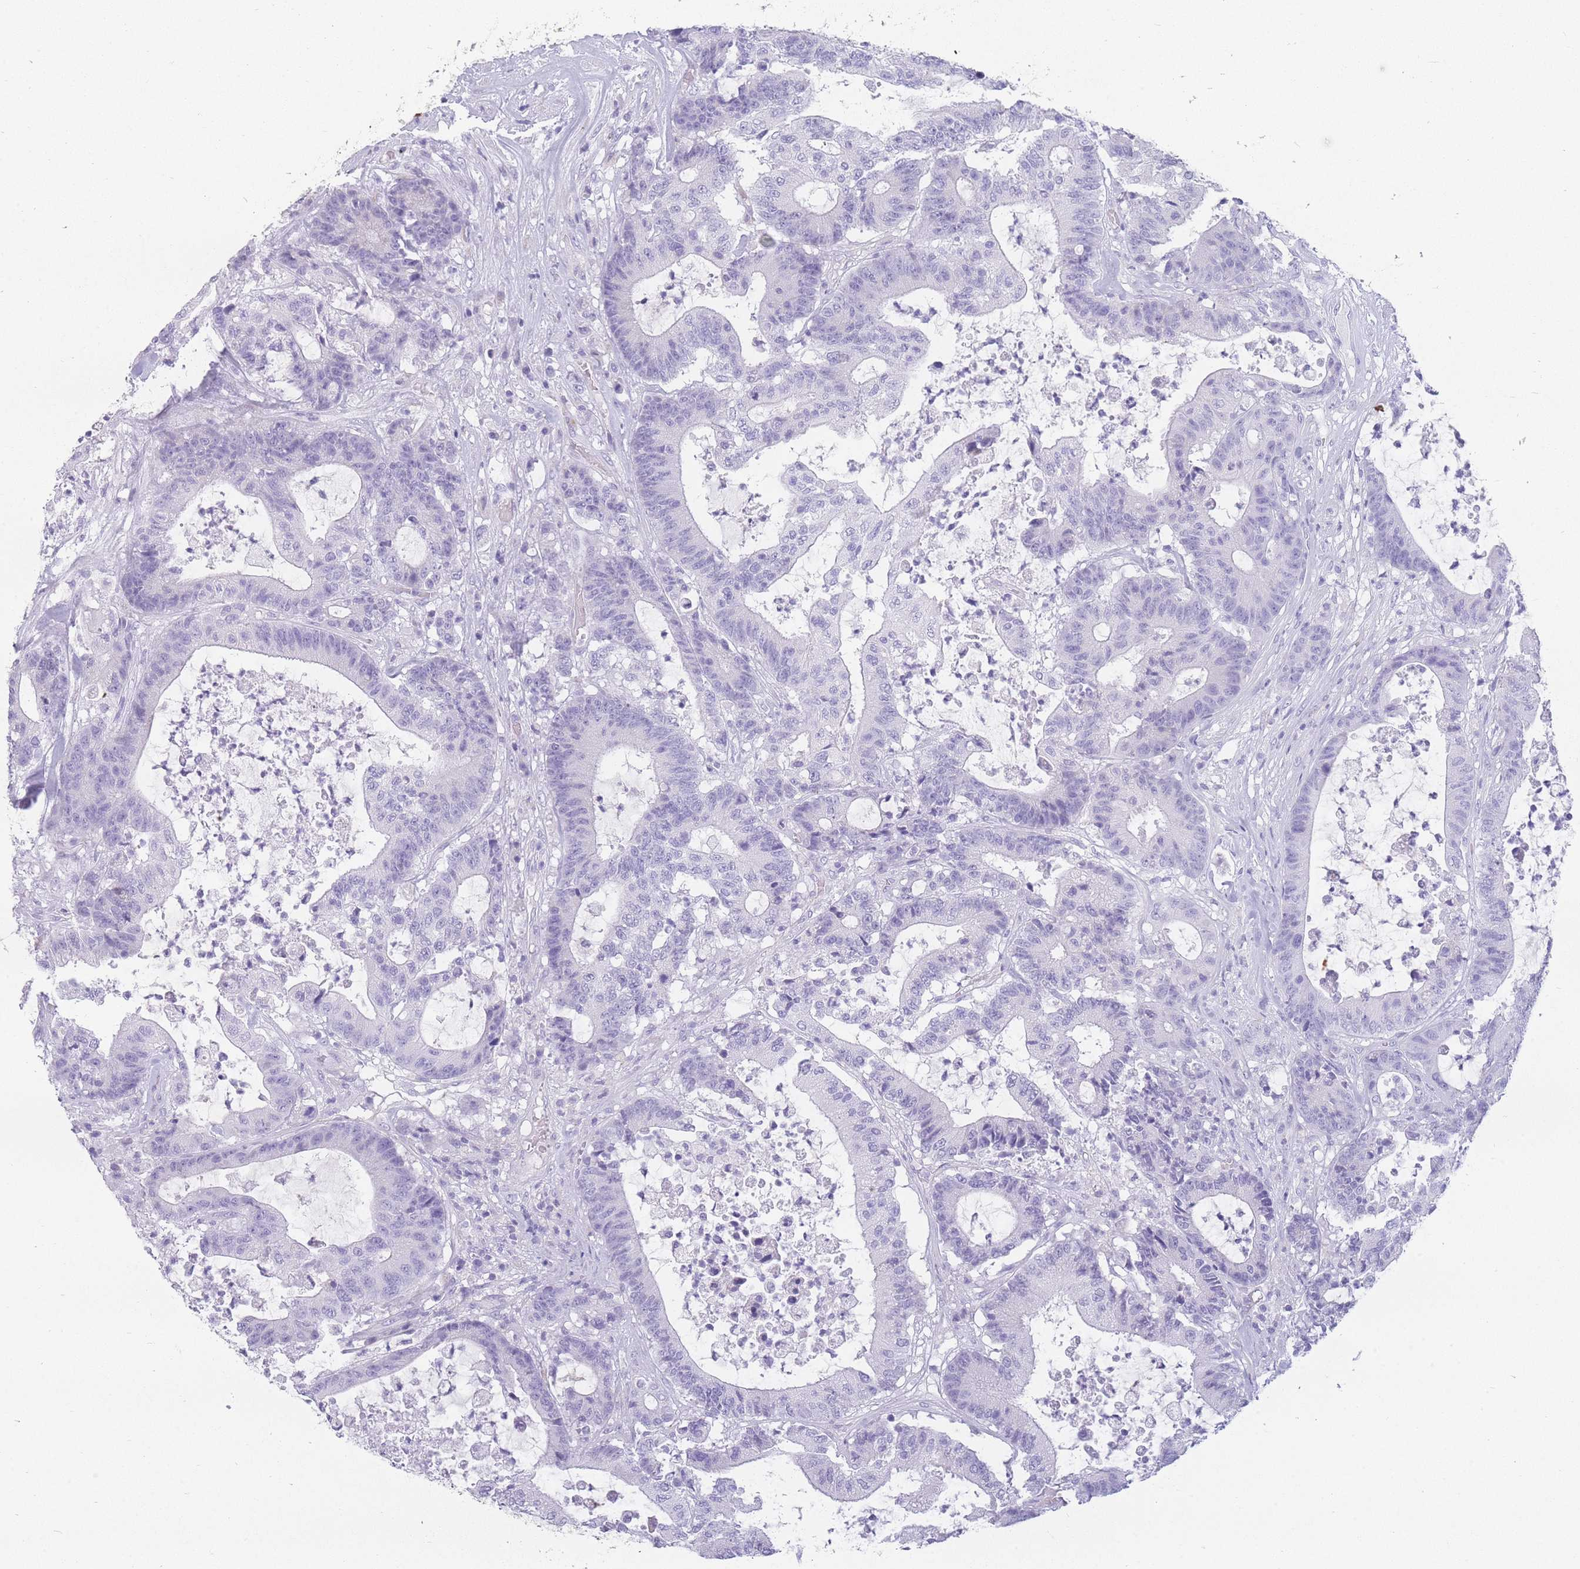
{"staining": {"intensity": "negative", "quantity": "none", "location": "none"}, "tissue": "colorectal cancer", "cell_type": "Tumor cells", "image_type": "cancer", "snomed": [{"axis": "morphology", "description": "Adenocarcinoma, NOS"}, {"axis": "topography", "description": "Colon"}], "caption": "Immunohistochemical staining of human colorectal cancer shows no significant expression in tumor cells.", "gene": "UPK1A", "patient": {"sex": "female", "age": 84}}